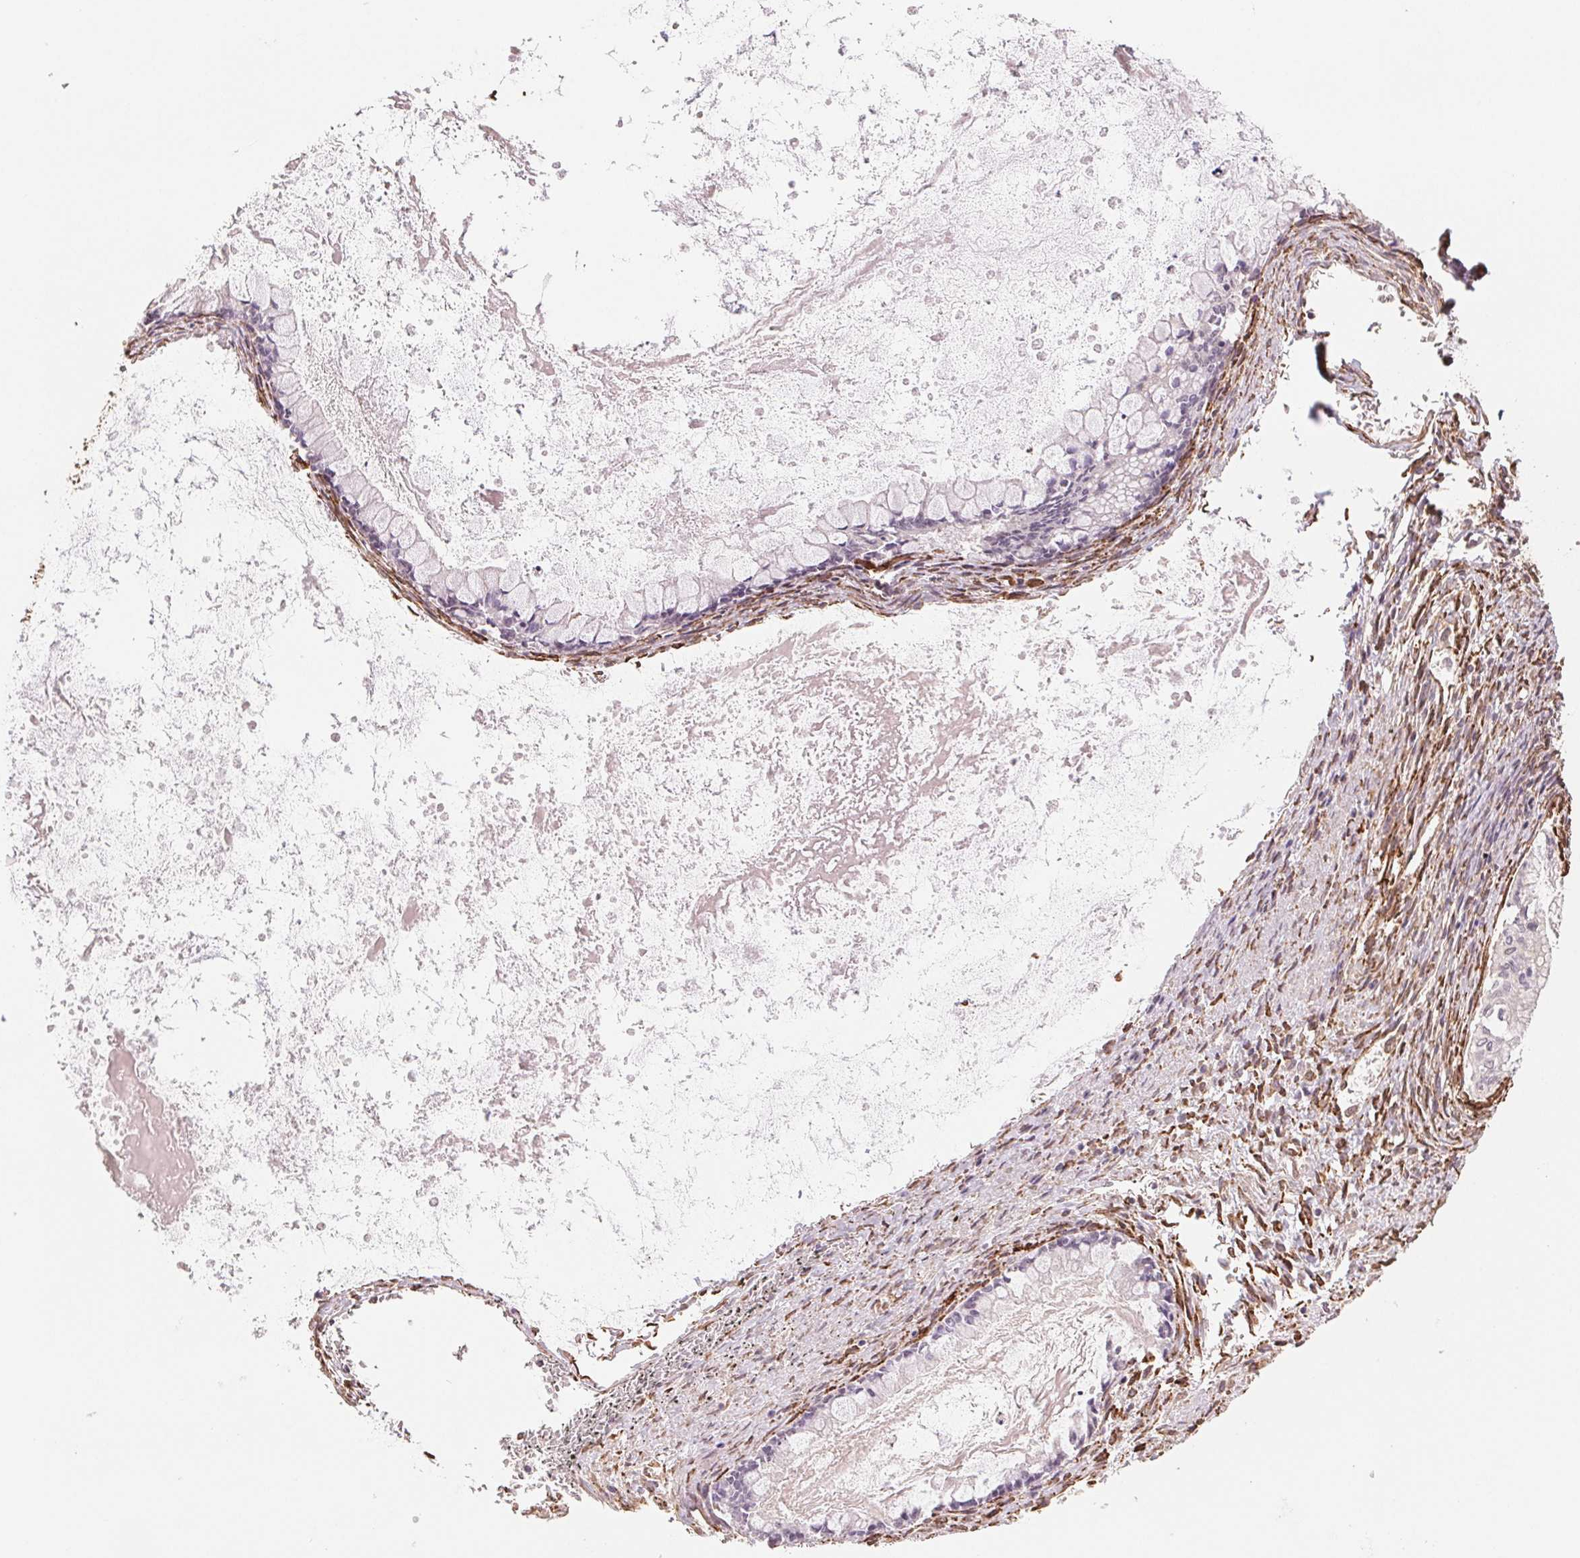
{"staining": {"intensity": "negative", "quantity": "none", "location": "none"}, "tissue": "ovarian cancer", "cell_type": "Tumor cells", "image_type": "cancer", "snomed": [{"axis": "morphology", "description": "Cystadenocarcinoma, mucinous, NOS"}, {"axis": "topography", "description": "Ovary"}], "caption": "High magnification brightfield microscopy of mucinous cystadenocarcinoma (ovarian) stained with DAB (brown) and counterstained with hematoxylin (blue): tumor cells show no significant positivity. (Immunohistochemistry, brightfield microscopy, high magnification).", "gene": "FKBP10", "patient": {"sex": "female", "age": 67}}